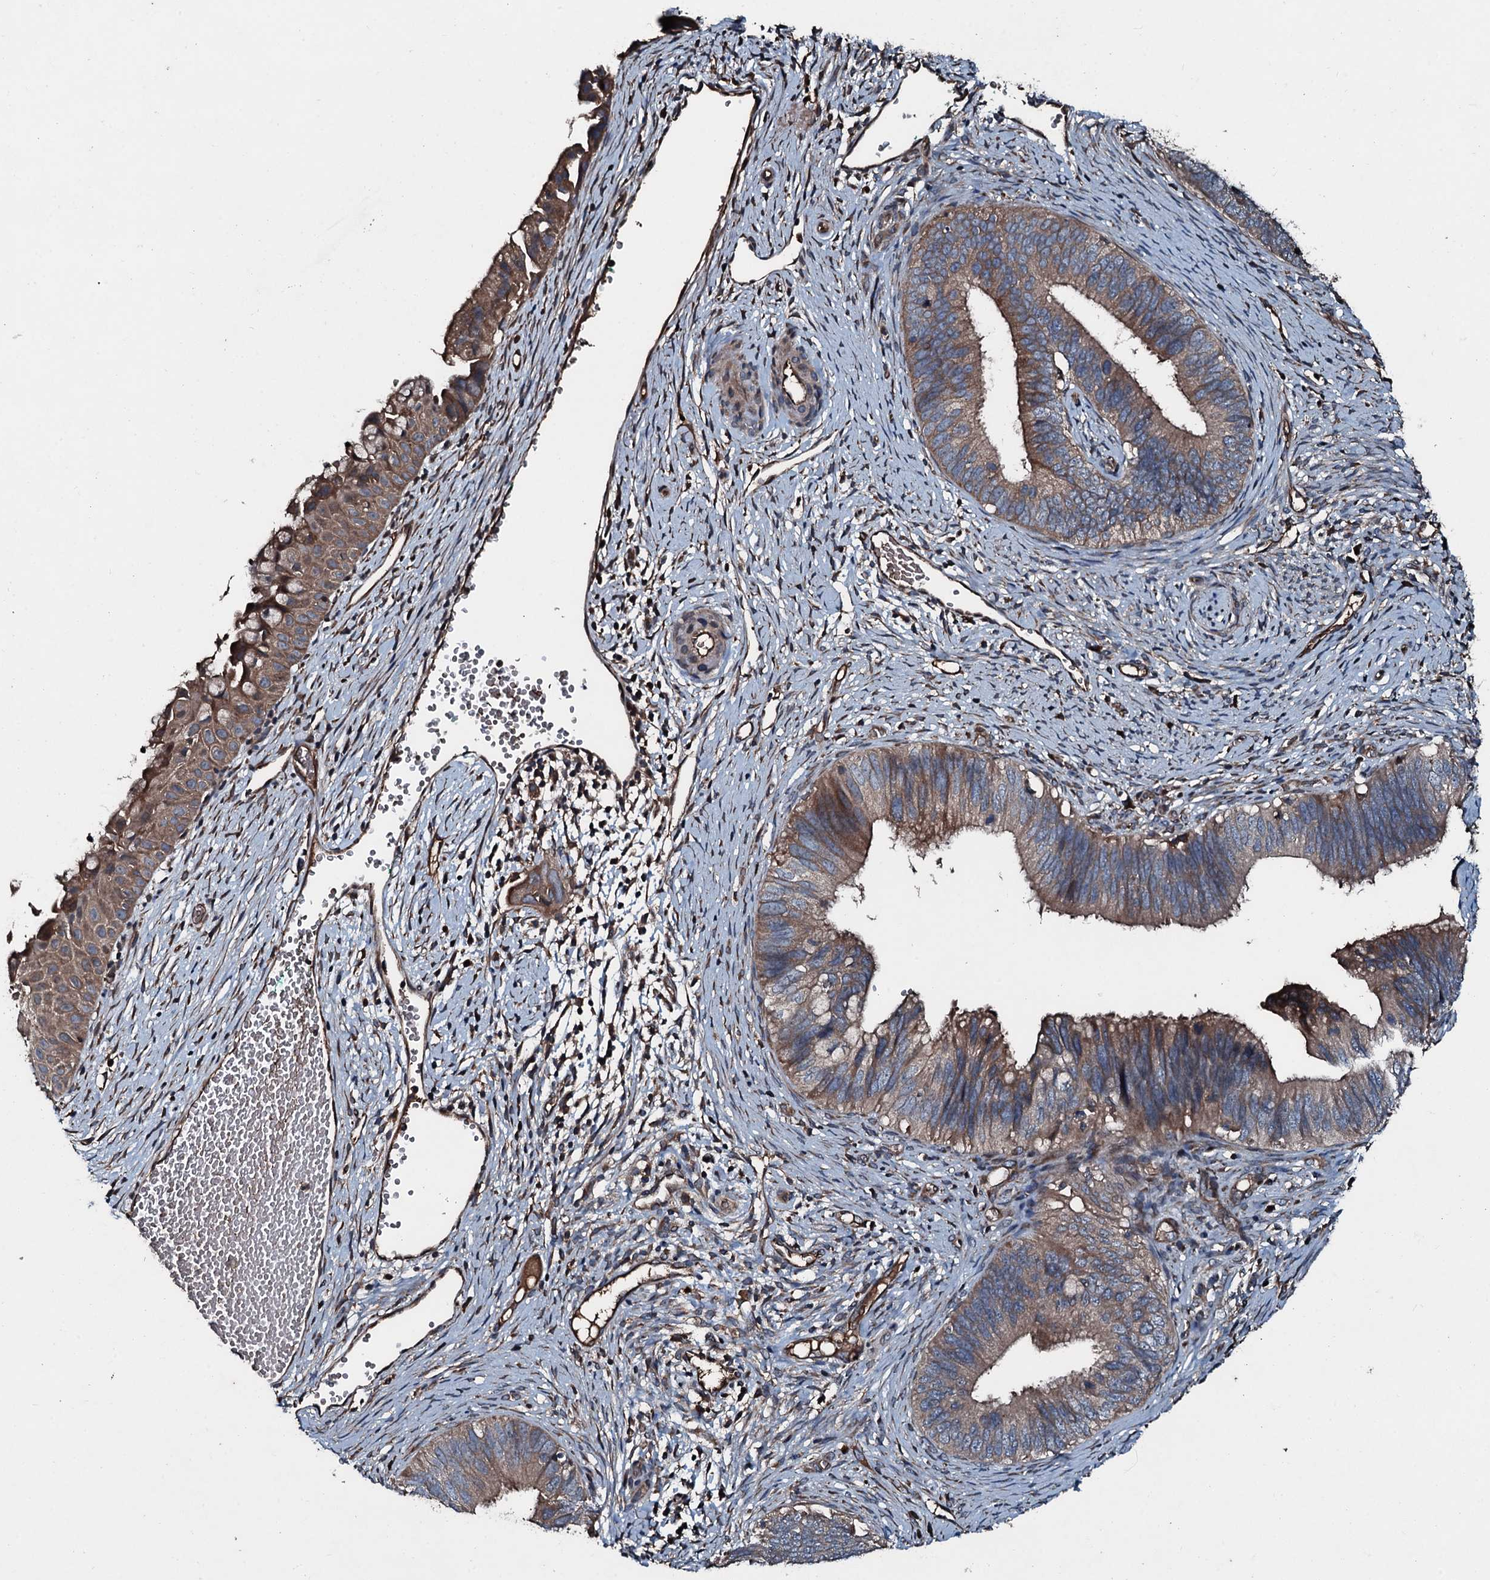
{"staining": {"intensity": "moderate", "quantity": ">75%", "location": "cytoplasmic/membranous"}, "tissue": "cervical cancer", "cell_type": "Tumor cells", "image_type": "cancer", "snomed": [{"axis": "morphology", "description": "Adenocarcinoma, NOS"}, {"axis": "topography", "description": "Cervix"}], "caption": "Cervical cancer (adenocarcinoma) stained for a protein (brown) exhibits moderate cytoplasmic/membranous positive expression in approximately >75% of tumor cells.", "gene": "AARS1", "patient": {"sex": "female", "age": 42}}